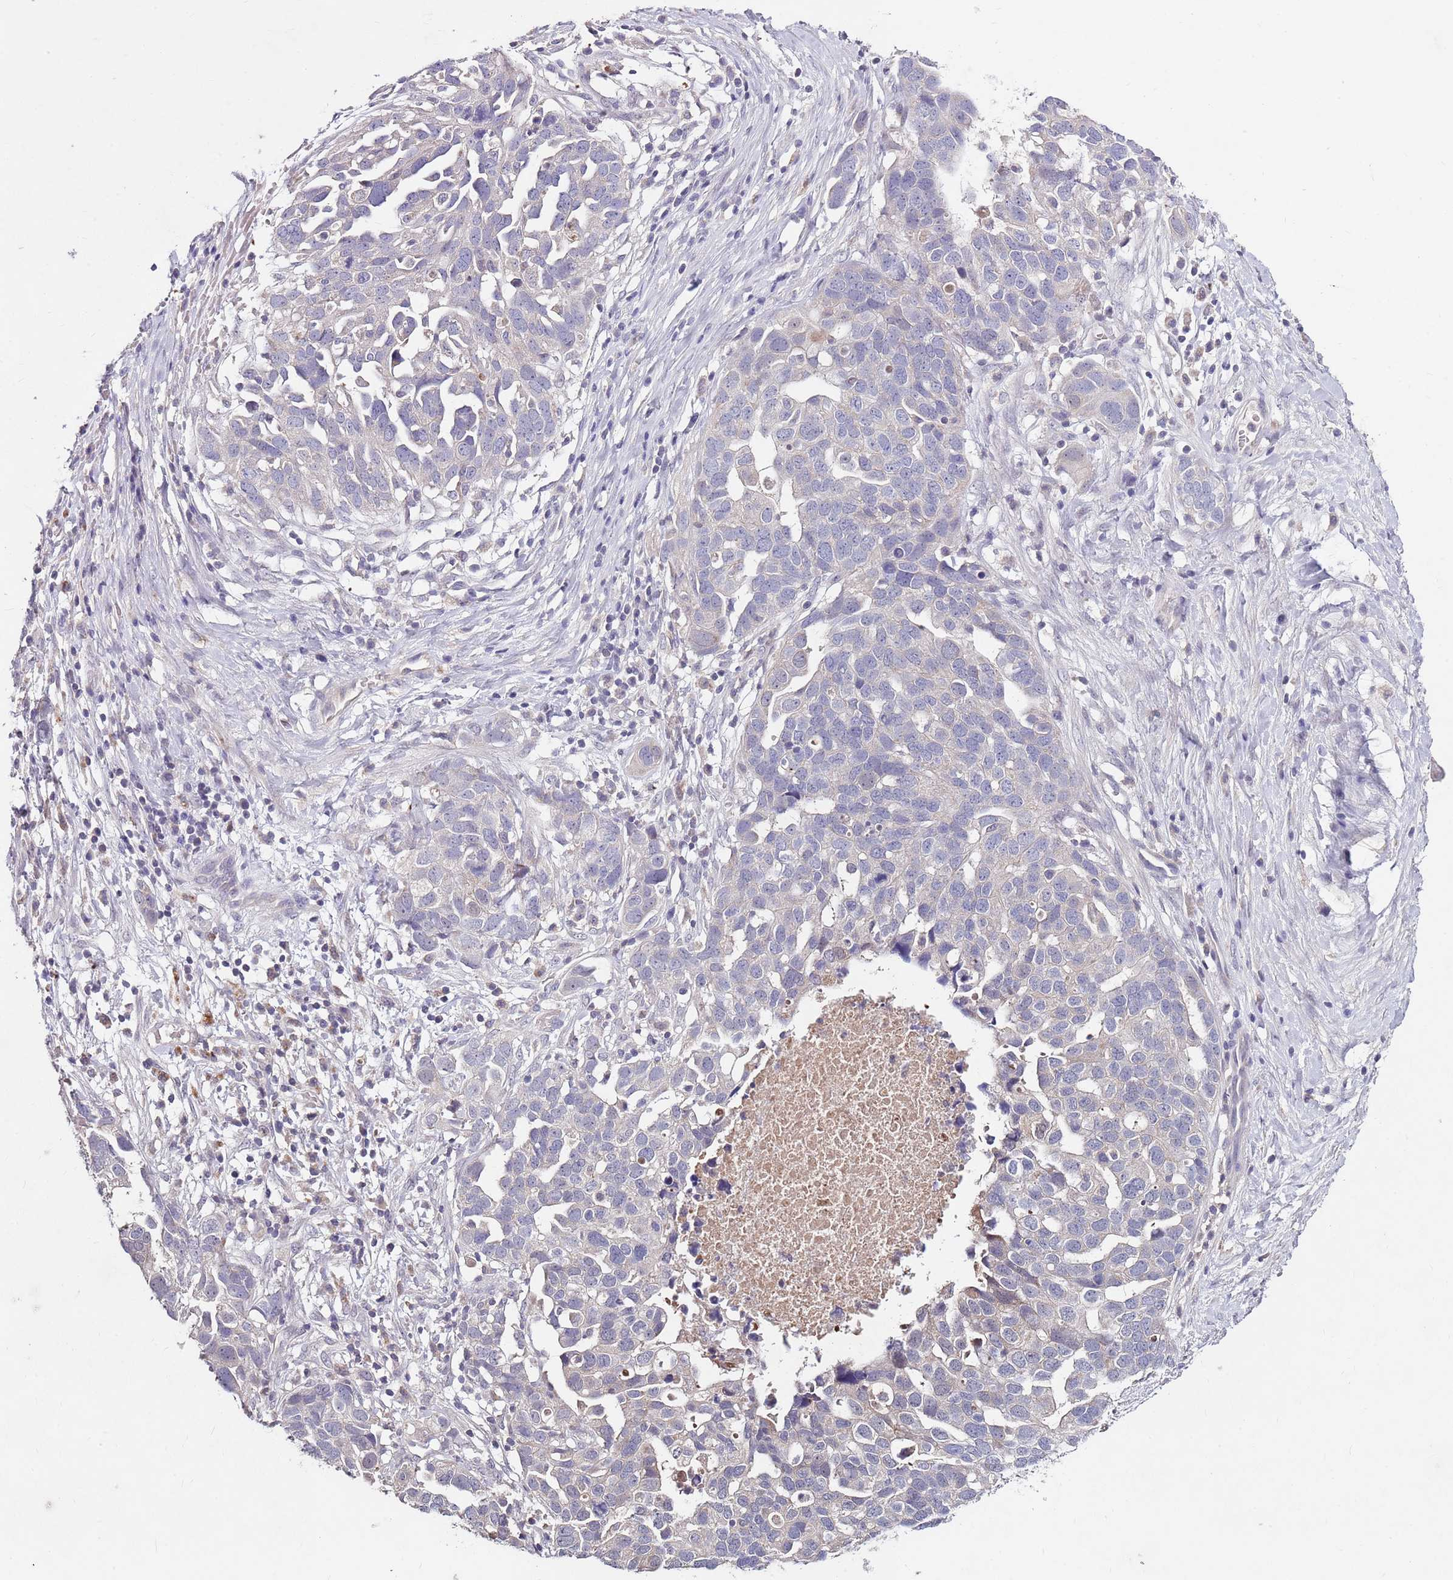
{"staining": {"intensity": "negative", "quantity": "none", "location": "none"}, "tissue": "ovarian cancer", "cell_type": "Tumor cells", "image_type": "cancer", "snomed": [{"axis": "morphology", "description": "Cystadenocarcinoma, serous, NOS"}, {"axis": "topography", "description": "Ovary"}], "caption": "IHC of human ovarian serous cystadenocarcinoma exhibits no expression in tumor cells.", "gene": "NRDE2", "patient": {"sex": "female", "age": 54}}